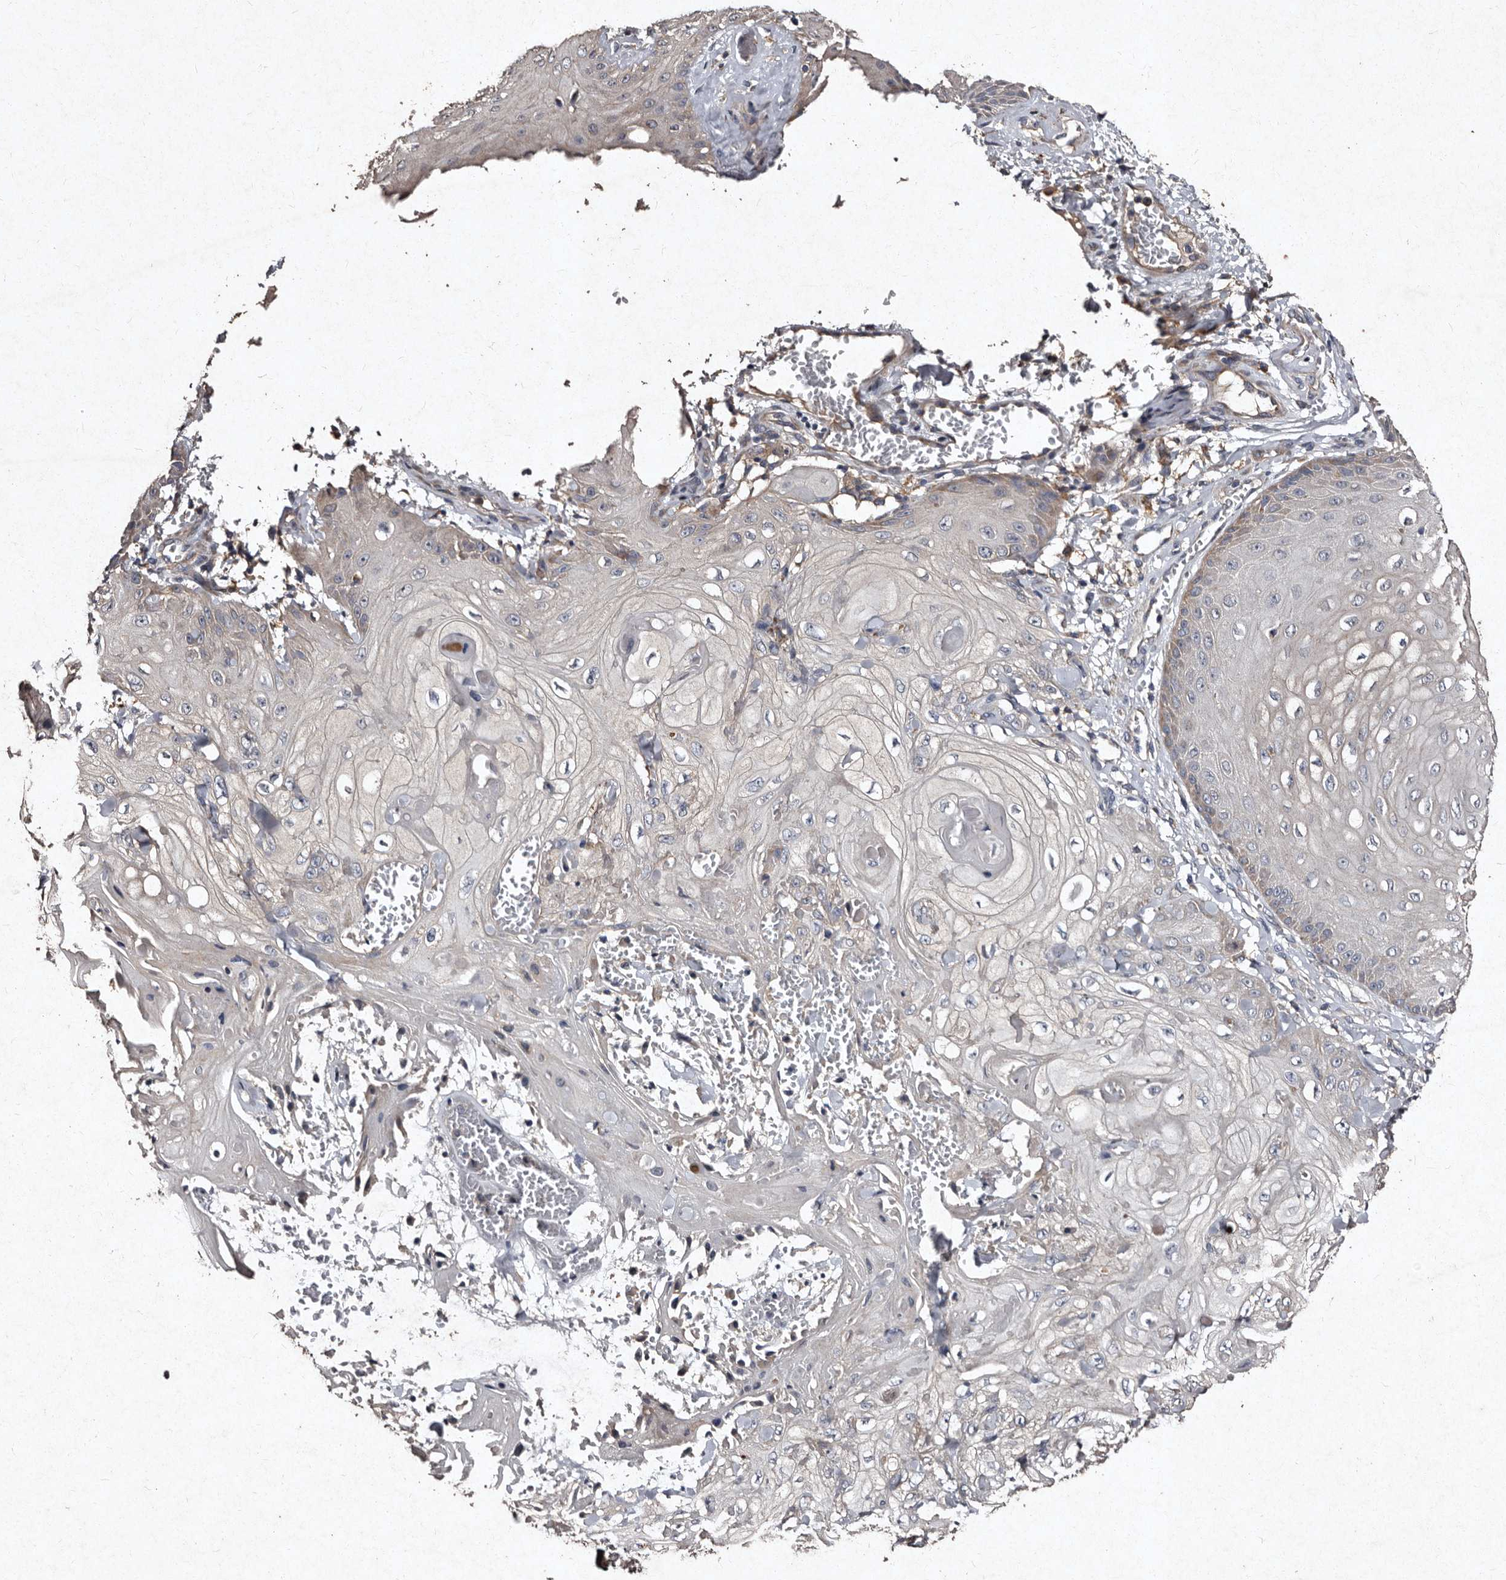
{"staining": {"intensity": "negative", "quantity": "none", "location": "none"}, "tissue": "skin cancer", "cell_type": "Tumor cells", "image_type": "cancer", "snomed": [{"axis": "morphology", "description": "Squamous cell carcinoma, NOS"}, {"axis": "topography", "description": "Skin"}], "caption": "This is an immunohistochemistry image of human skin cancer. There is no staining in tumor cells.", "gene": "TFB1M", "patient": {"sex": "male", "age": 74}}